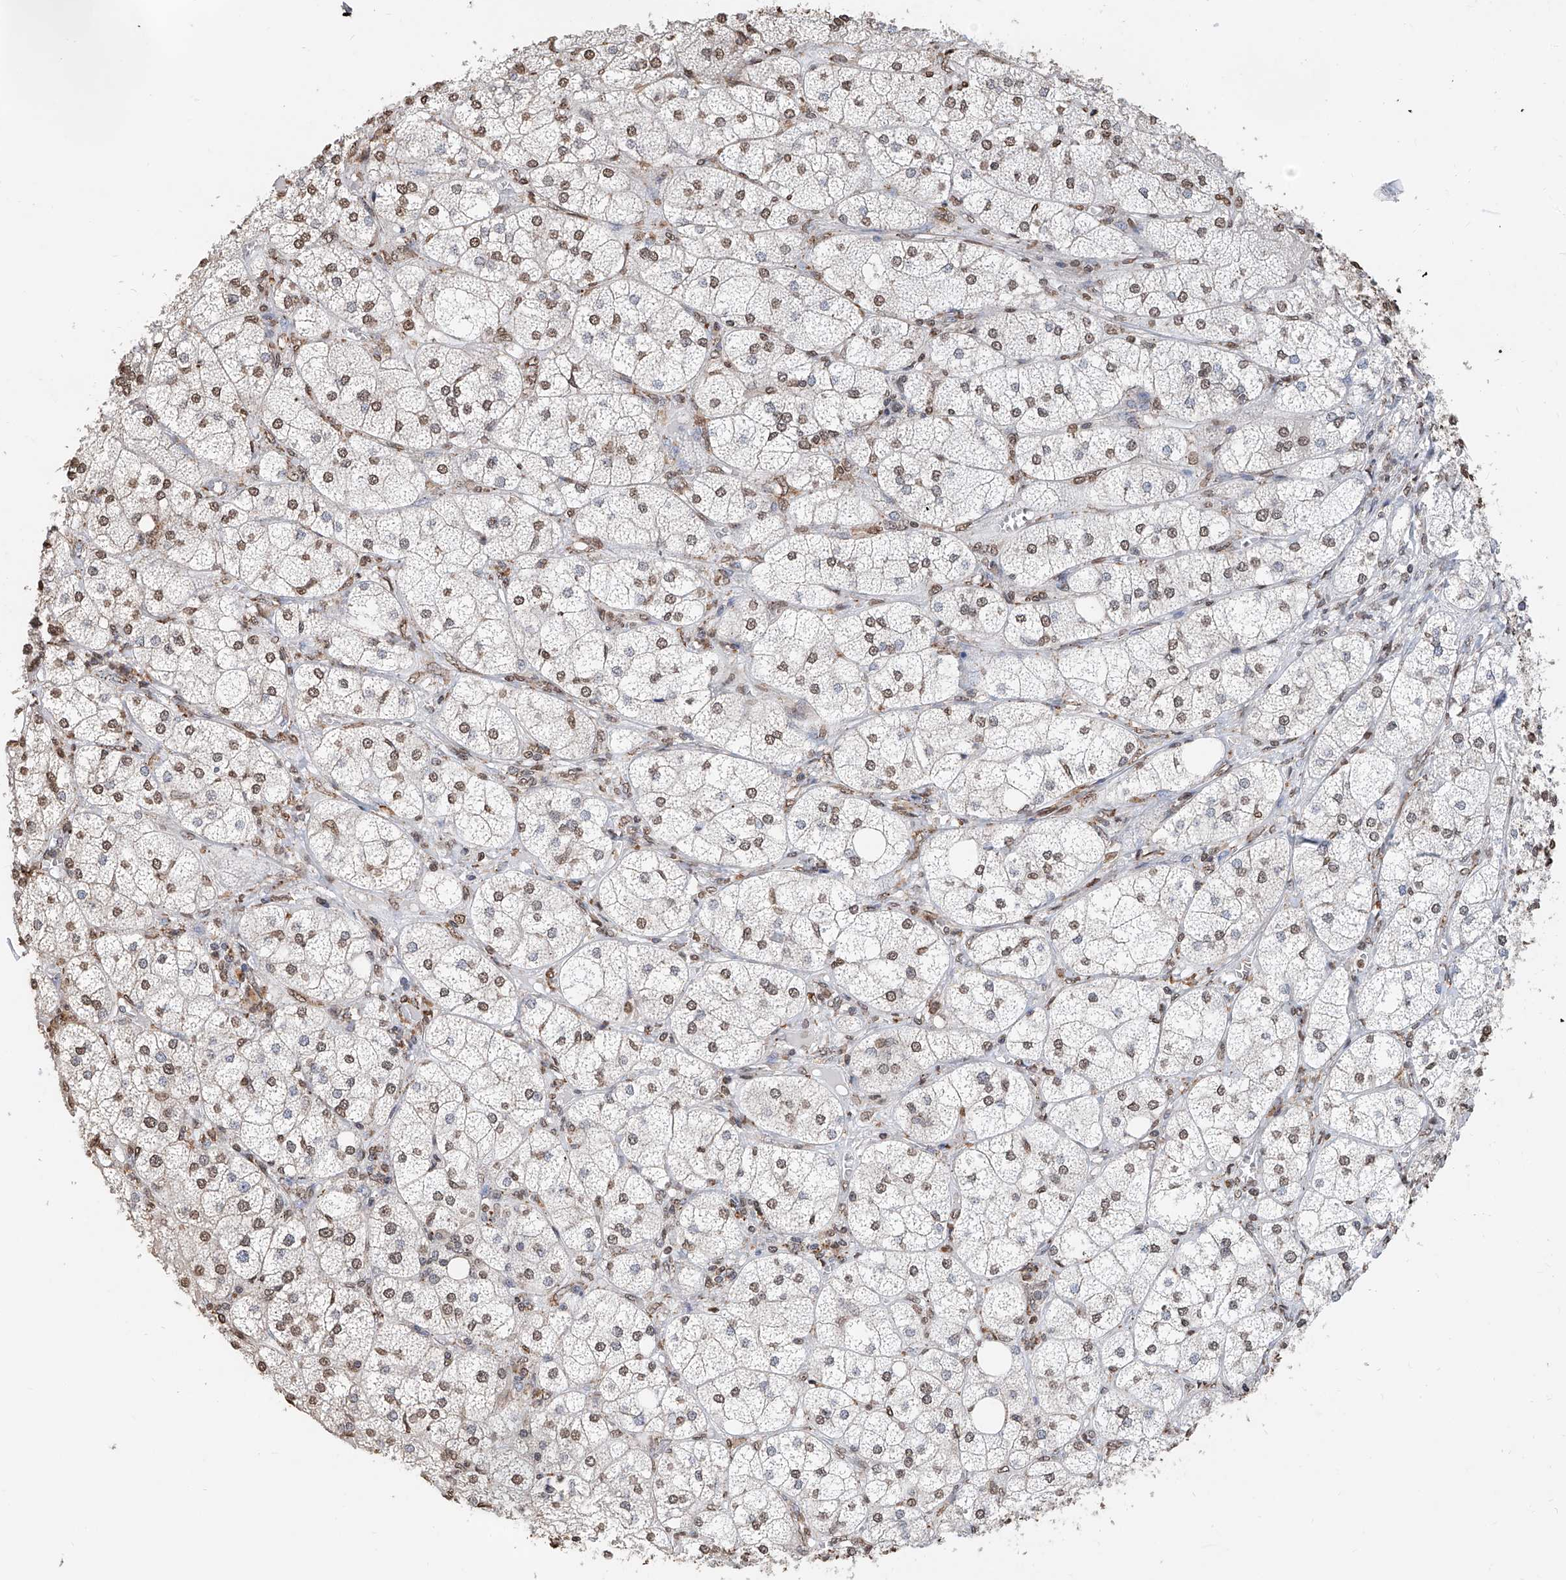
{"staining": {"intensity": "weak", "quantity": "25%-75%", "location": "cytoplasmic/membranous,nuclear"}, "tissue": "adrenal gland", "cell_type": "Glandular cells", "image_type": "normal", "snomed": [{"axis": "morphology", "description": "Normal tissue, NOS"}, {"axis": "topography", "description": "Adrenal gland"}], "caption": "Immunohistochemical staining of benign human adrenal gland exhibits weak cytoplasmic/membranous,nuclear protein expression in about 25%-75% of glandular cells.", "gene": "RP9", "patient": {"sex": "female", "age": 61}}